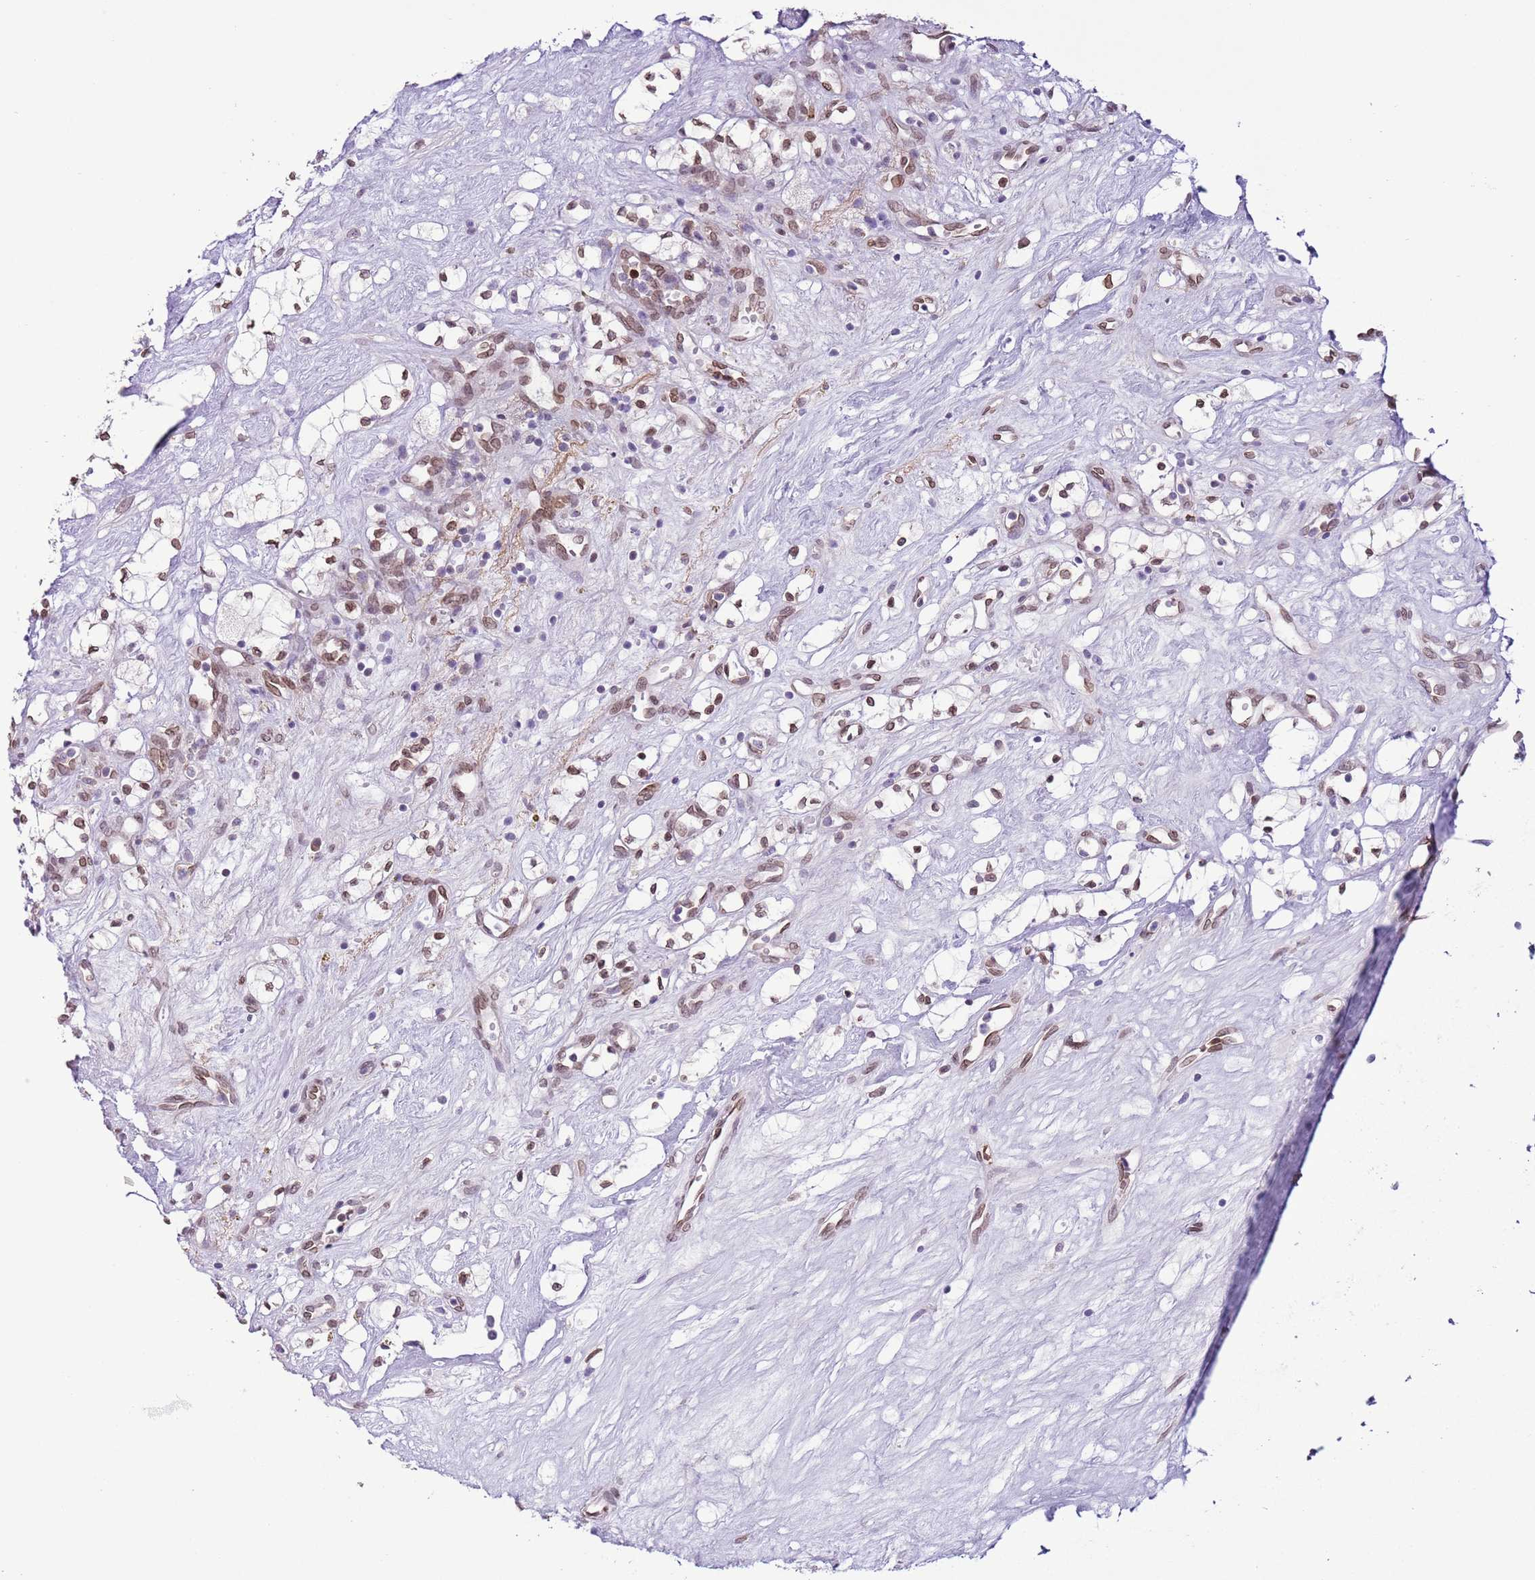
{"staining": {"intensity": "moderate", "quantity": "25%-75%", "location": "nuclear"}, "tissue": "renal cancer", "cell_type": "Tumor cells", "image_type": "cancer", "snomed": [{"axis": "morphology", "description": "Adenocarcinoma, NOS"}, {"axis": "topography", "description": "Kidney"}], "caption": "Protein analysis of renal cancer tissue exhibits moderate nuclear staining in approximately 25%-75% of tumor cells.", "gene": "ZGLP1", "patient": {"sex": "male", "age": 59}}